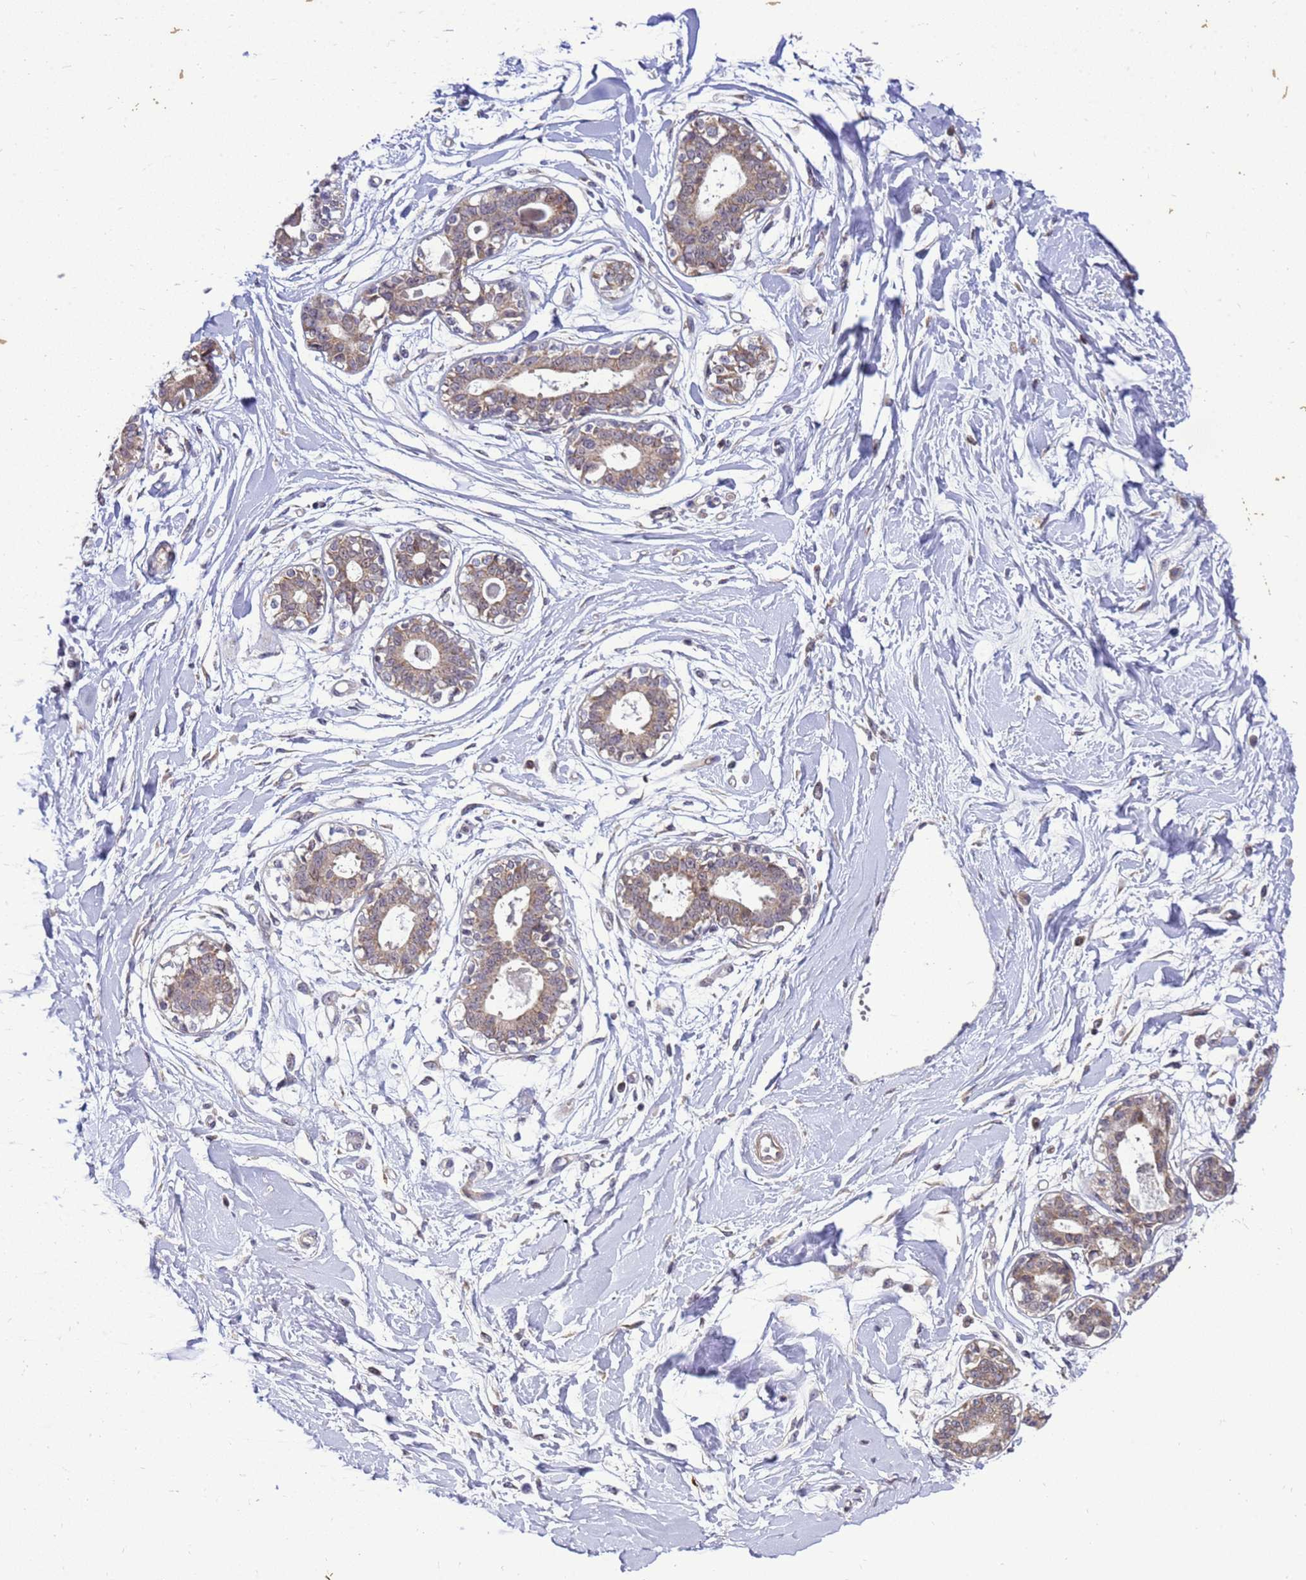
{"staining": {"intensity": "negative", "quantity": "none", "location": "none"}, "tissue": "breast", "cell_type": "Adipocytes", "image_type": "normal", "snomed": [{"axis": "morphology", "description": "Normal tissue, NOS"}, {"axis": "topography", "description": "Breast"}], "caption": "Adipocytes are negative for brown protein staining in benign breast. The staining was performed using DAB to visualize the protein expression in brown, while the nuclei were stained in blue with hematoxylin (Magnification: 20x).", "gene": "C12orf43", "patient": {"sex": "female", "age": 45}}